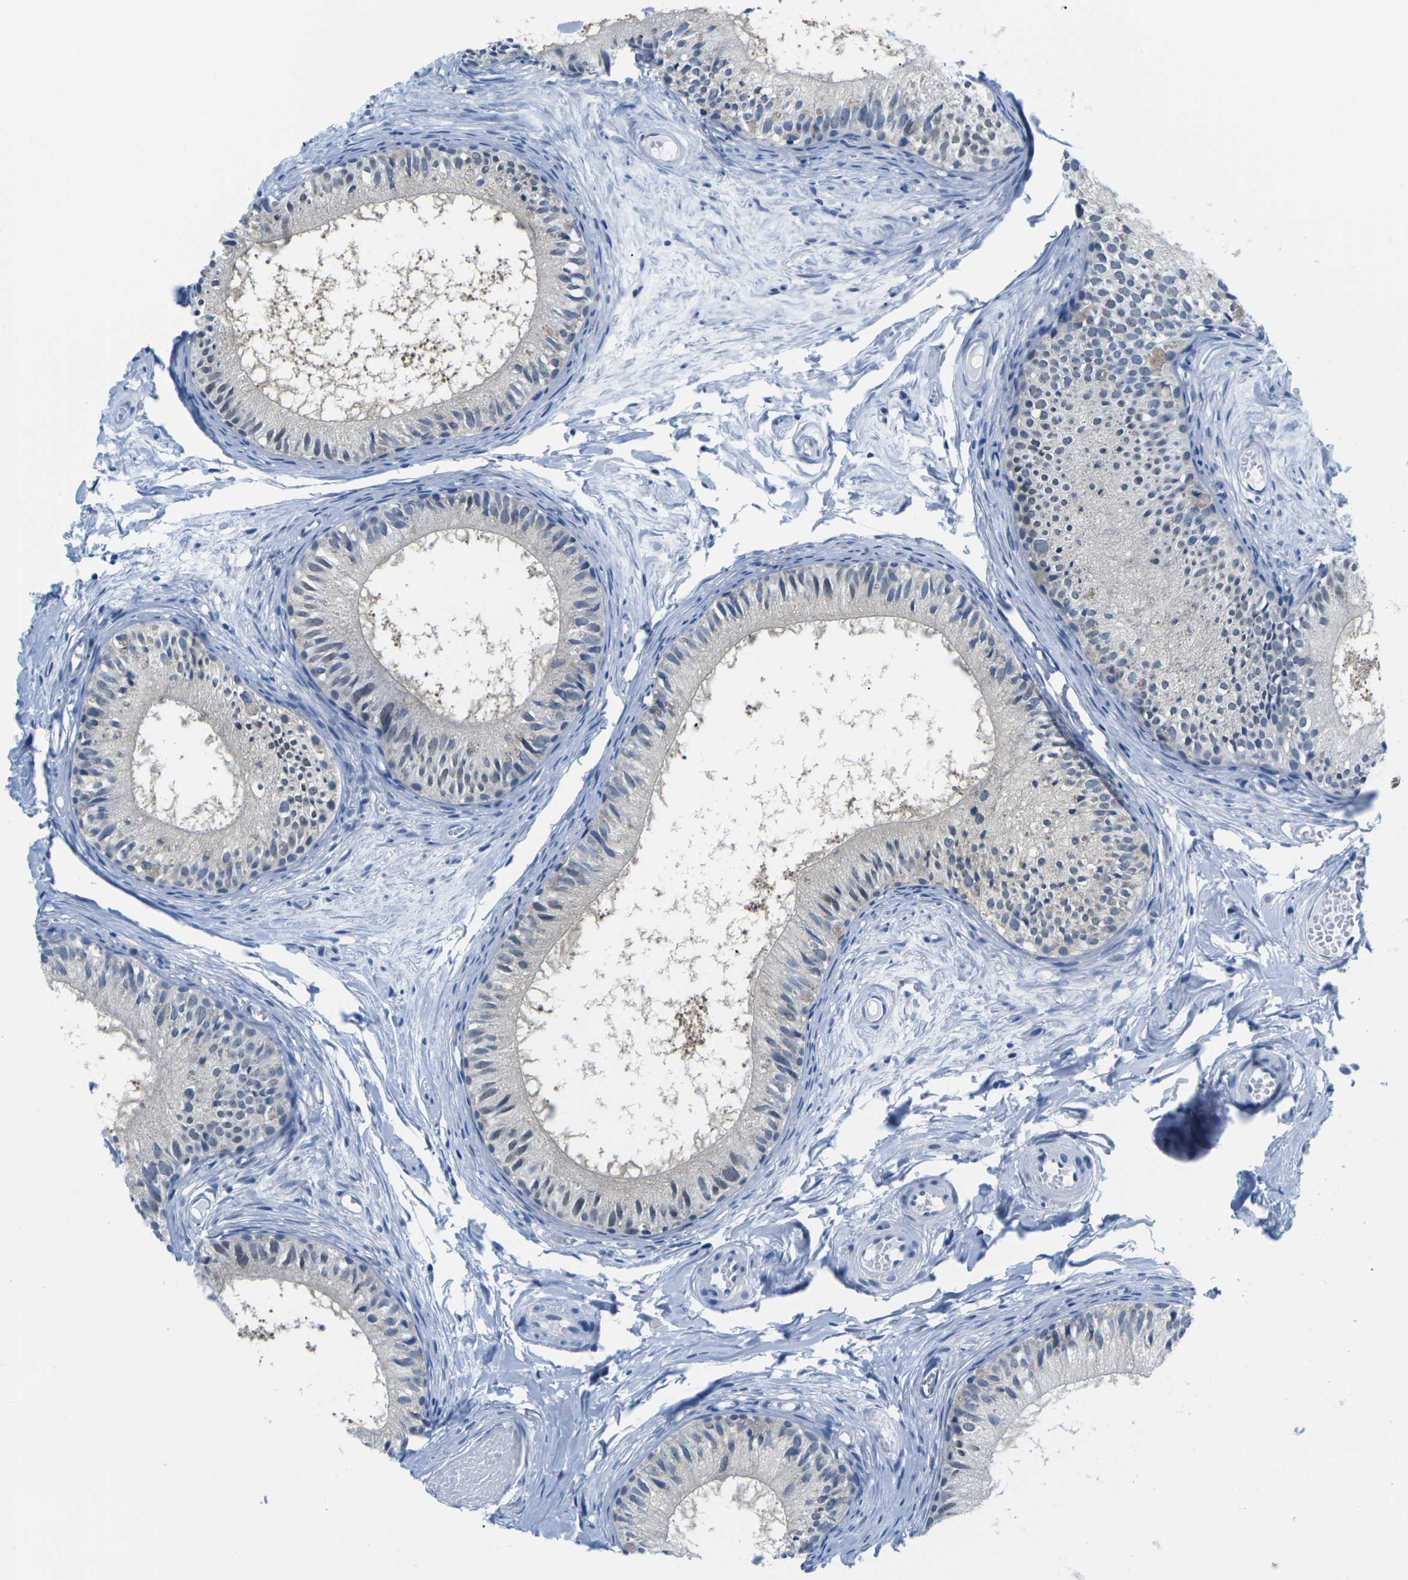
{"staining": {"intensity": "moderate", "quantity": "25%-75%", "location": "nuclear"}, "tissue": "epididymis", "cell_type": "Glandular cells", "image_type": "normal", "snomed": [{"axis": "morphology", "description": "Normal tissue, NOS"}, {"axis": "topography", "description": "Epididymis"}], "caption": "Normal epididymis was stained to show a protein in brown. There is medium levels of moderate nuclear expression in about 25%-75% of glandular cells.", "gene": "UBA7", "patient": {"sex": "male", "age": 46}}